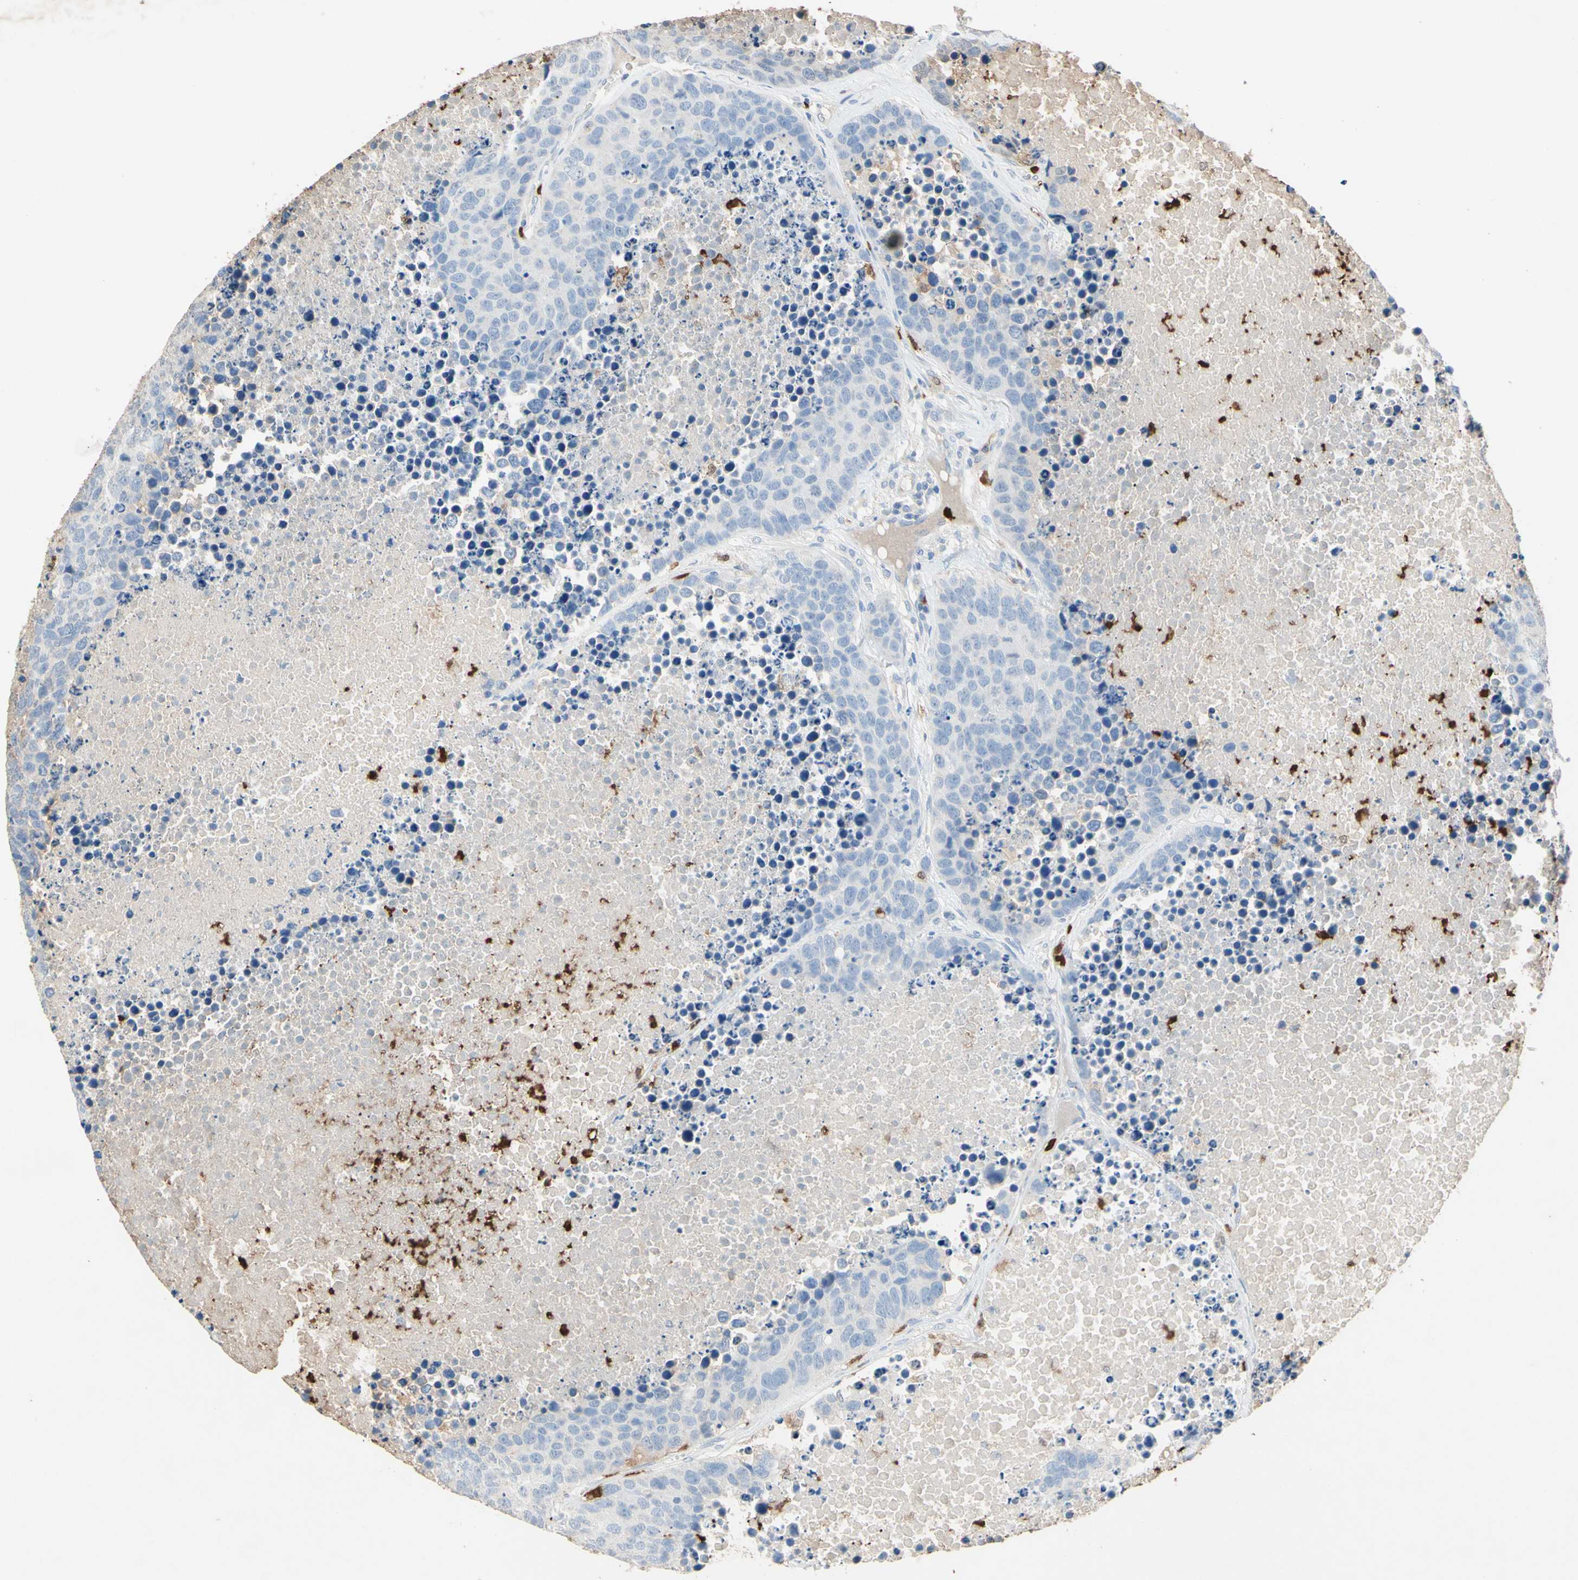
{"staining": {"intensity": "negative", "quantity": "none", "location": "none"}, "tissue": "carcinoid", "cell_type": "Tumor cells", "image_type": "cancer", "snomed": [{"axis": "morphology", "description": "Carcinoid, malignant, NOS"}, {"axis": "topography", "description": "Lung"}], "caption": "There is no significant expression in tumor cells of carcinoid.", "gene": "NFKBIZ", "patient": {"sex": "male", "age": 60}}